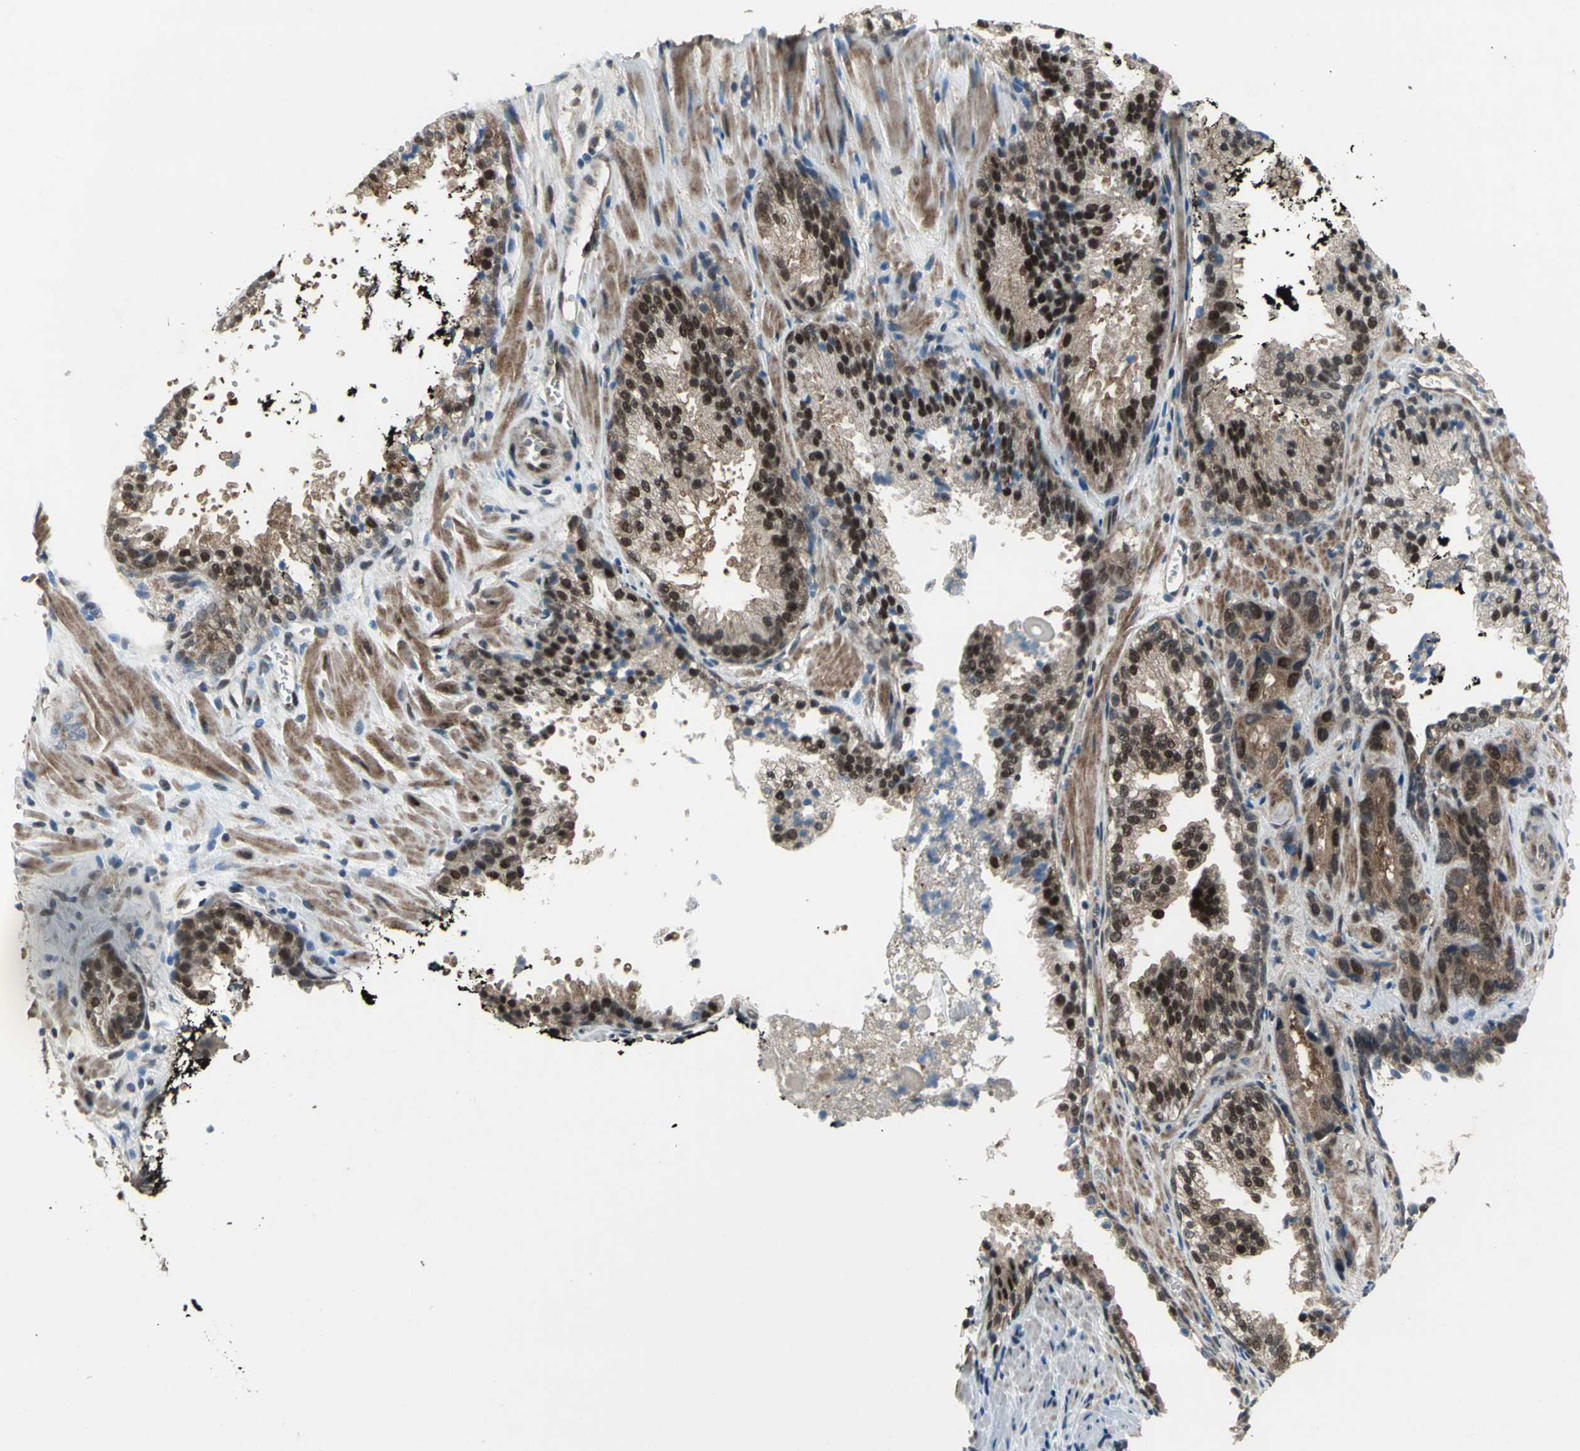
{"staining": {"intensity": "strong", "quantity": ">75%", "location": "cytoplasmic/membranous,nuclear"}, "tissue": "prostate cancer", "cell_type": "Tumor cells", "image_type": "cancer", "snomed": [{"axis": "morphology", "description": "Adenocarcinoma, High grade"}, {"axis": "topography", "description": "Prostate"}], "caption": "Immunohistochemical staining of prostate high-grade adenocarcinoma demonstrates high levels of strong cytoplasmic/membranous and nuclear expression in approximately >75% of tumor cells.", "gene": "COPS5", "patient": {"sex": "male", "age": 58}}